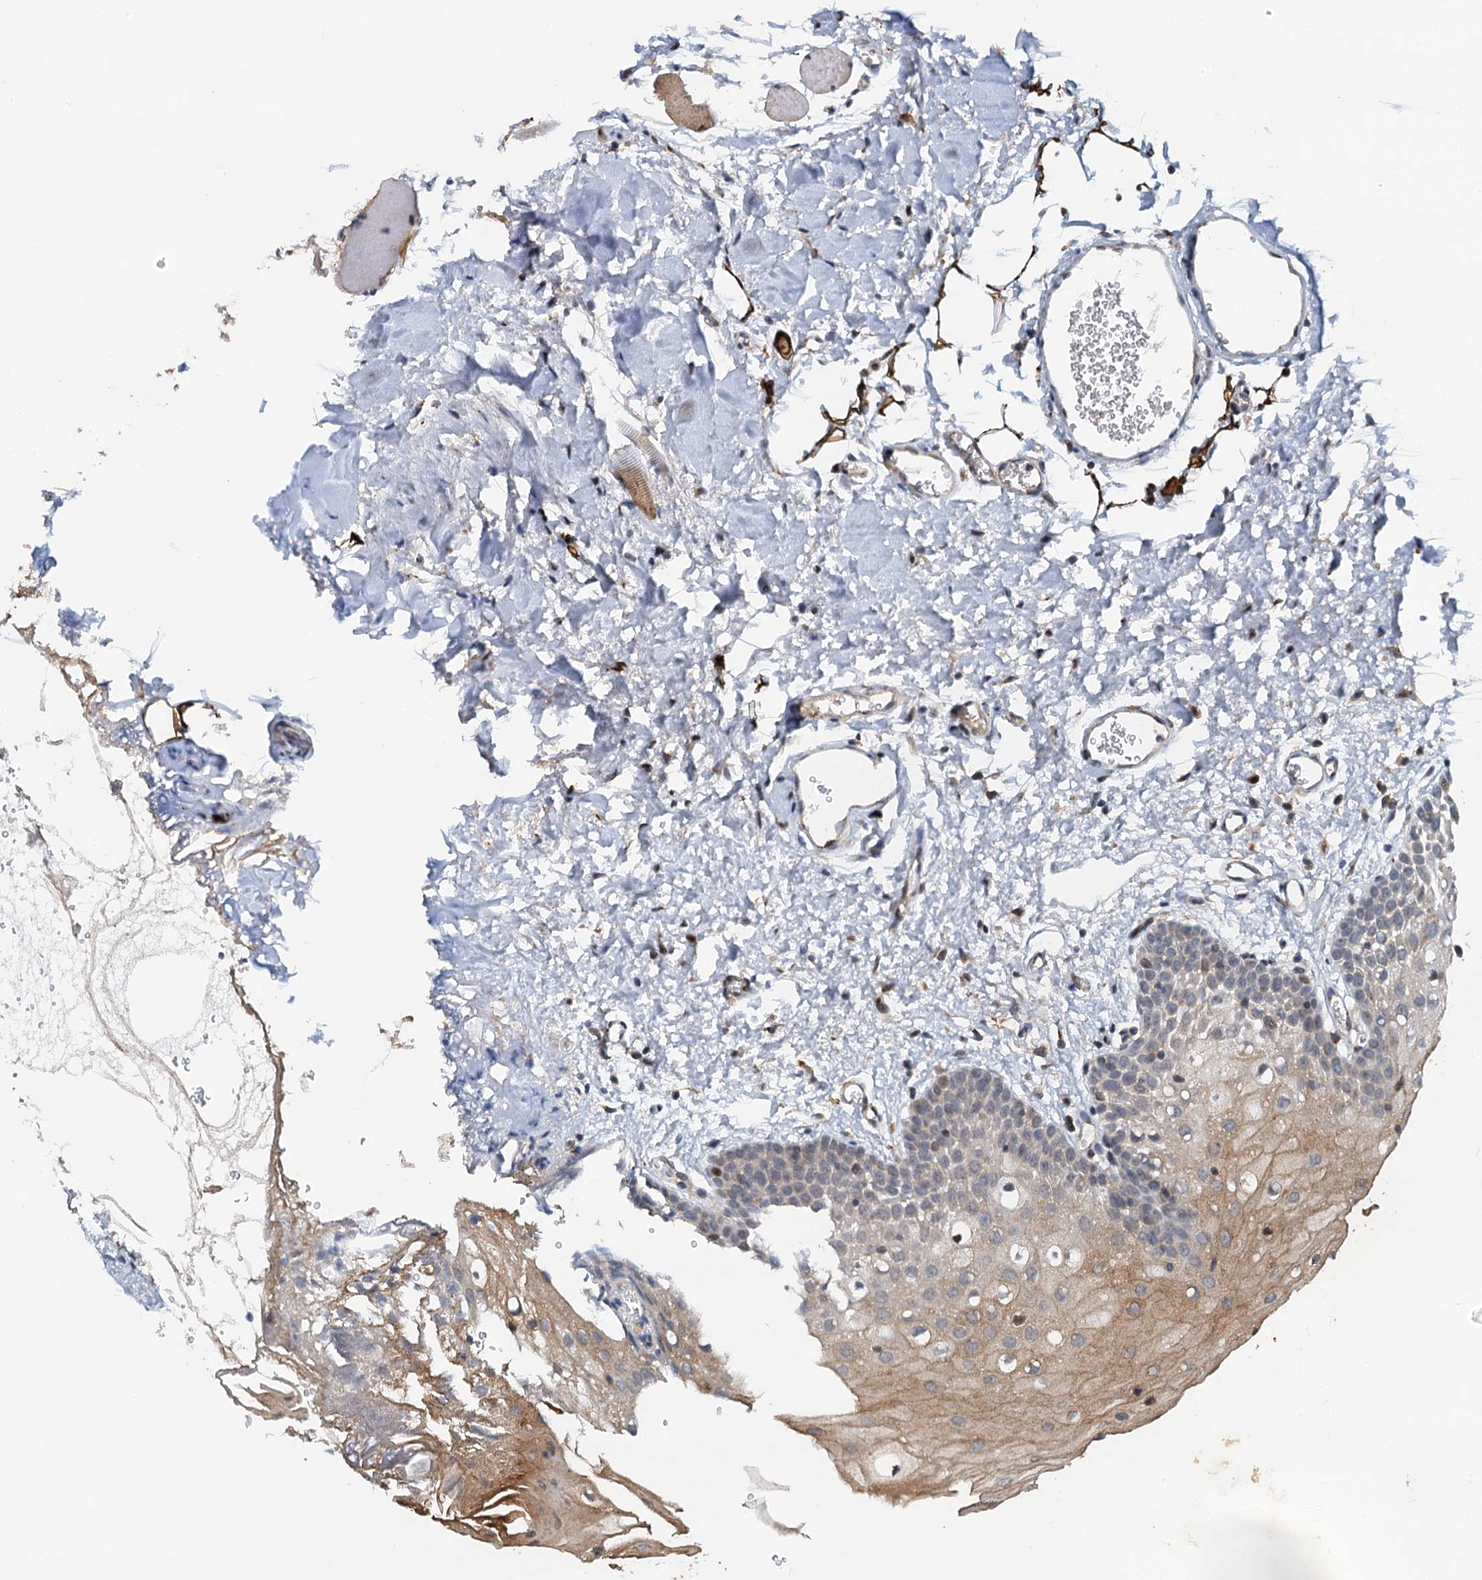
{"staining": {"intensity": "moderate", "quantity": "25%-75%", "location": "cytoplasmic/membranous,nuclear"}, "tissue": "oral mucosa", "cell_type": "Squamous epithelial cells", "image_type": "normal", "snomed": [{"axis": "morphology", "description": "Normal tissue, NOS"}, {"axis": "topography", "description": "Oral tissue"}, {"axis": "topography", "description": "Tounge, NOS"}], "caption": "About 25%-75% of squamous epithelial cells in benign oral mucosa show moderate cytoplasmic/membranous,nuclear protein expression as visualized by brown immunohistochemical staining.", "gene": "NBEA", "patient": {"sex": "female", "age": 73}}